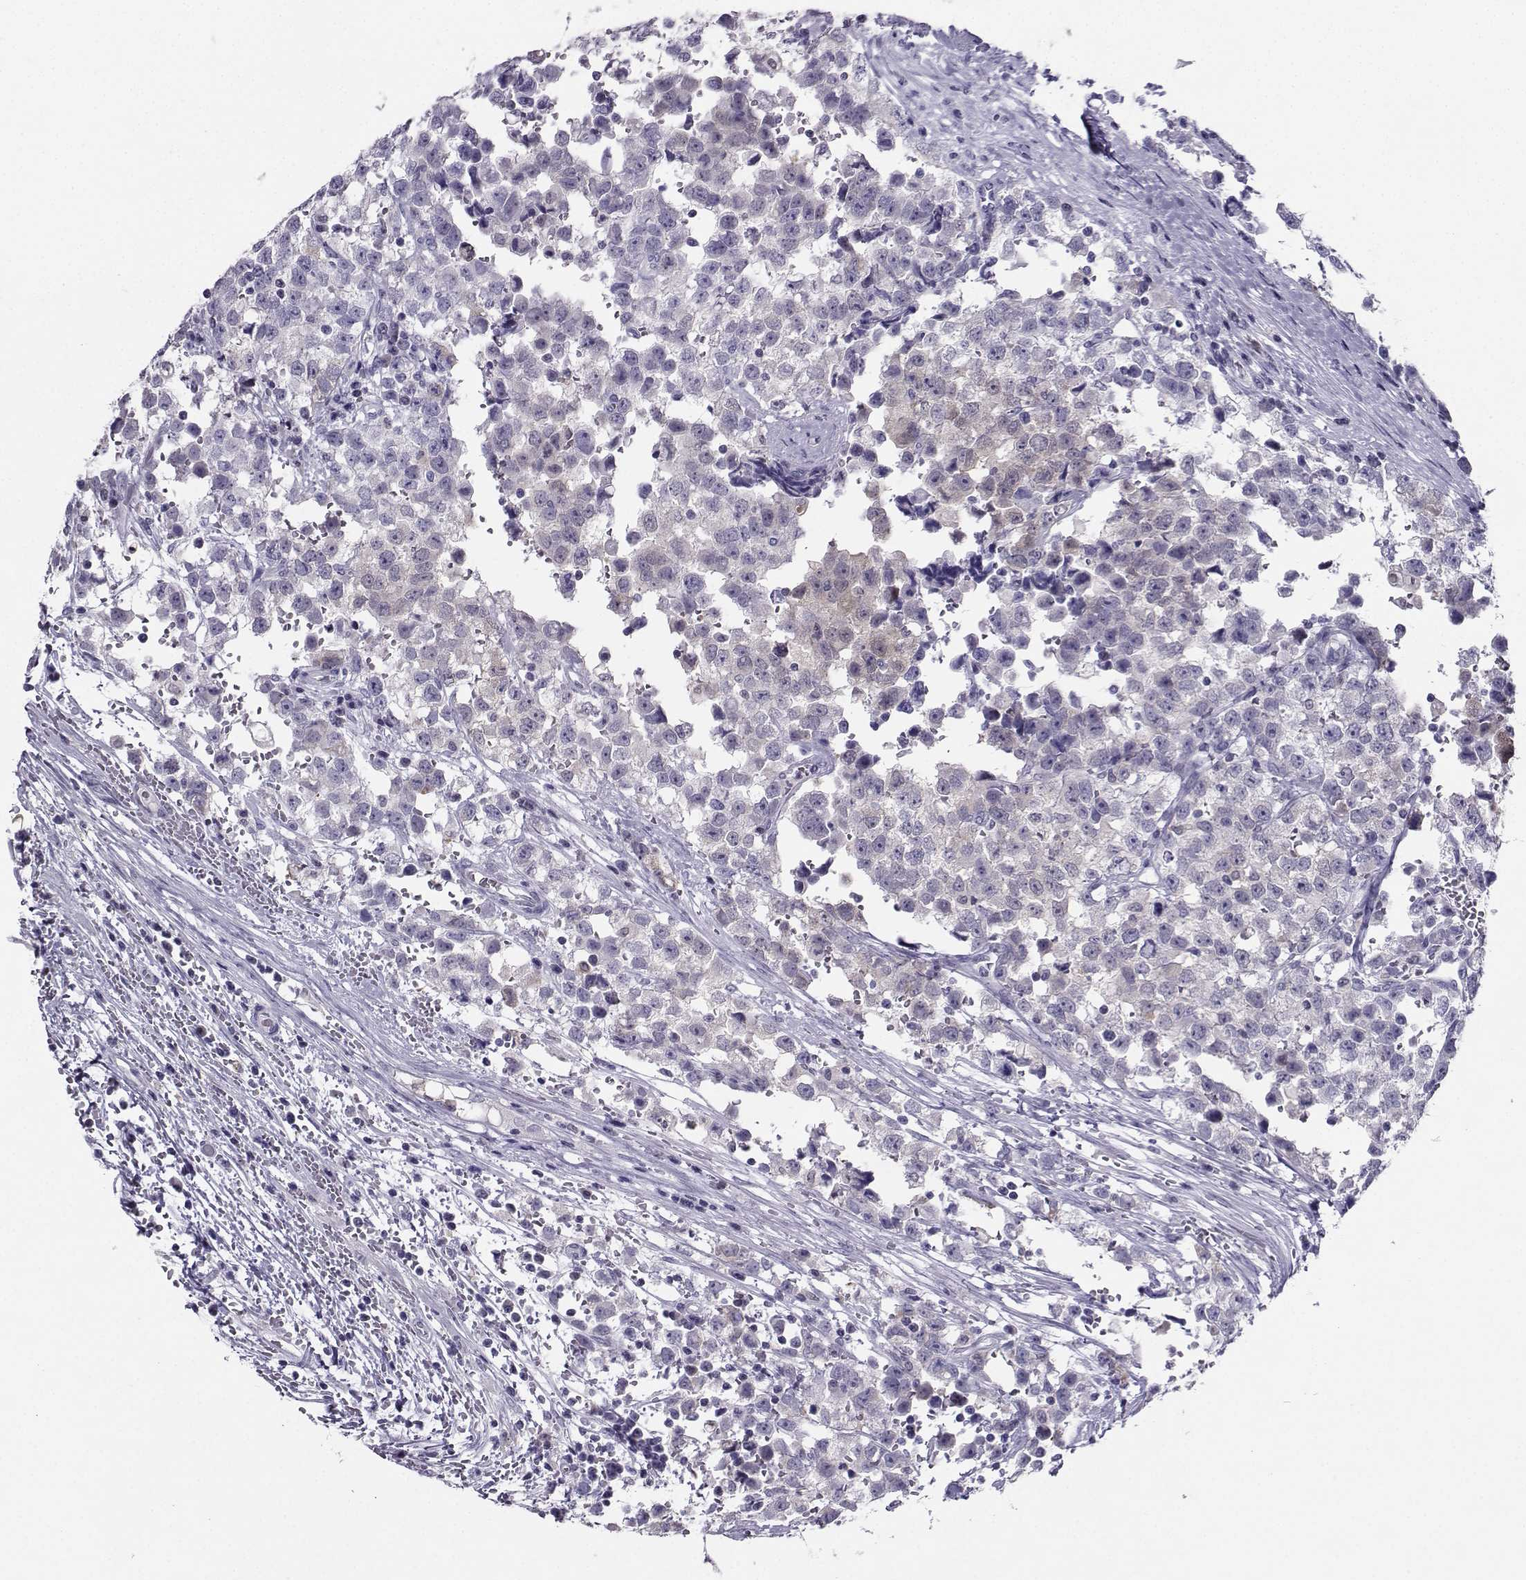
{"staining": {"intensity": "weak", "quantity": "<25%", "location": "cytoplasmic/membranous"}, "tissue": "testis cancer", "cell_type": "Tumor cells", "image_type": "cancer", "snomed": [{"axis": "morphology", "description": "Seminoma, NOS"}, {"axis": "topography", "description": "Testis"}], "caption": "IHC image of testis cancer (seminoma) stained for a protein (brown), which exhibits no positivity in tumor cells.", "gene": "PGK1", "patient": {"sex": "male", "age": 34}}